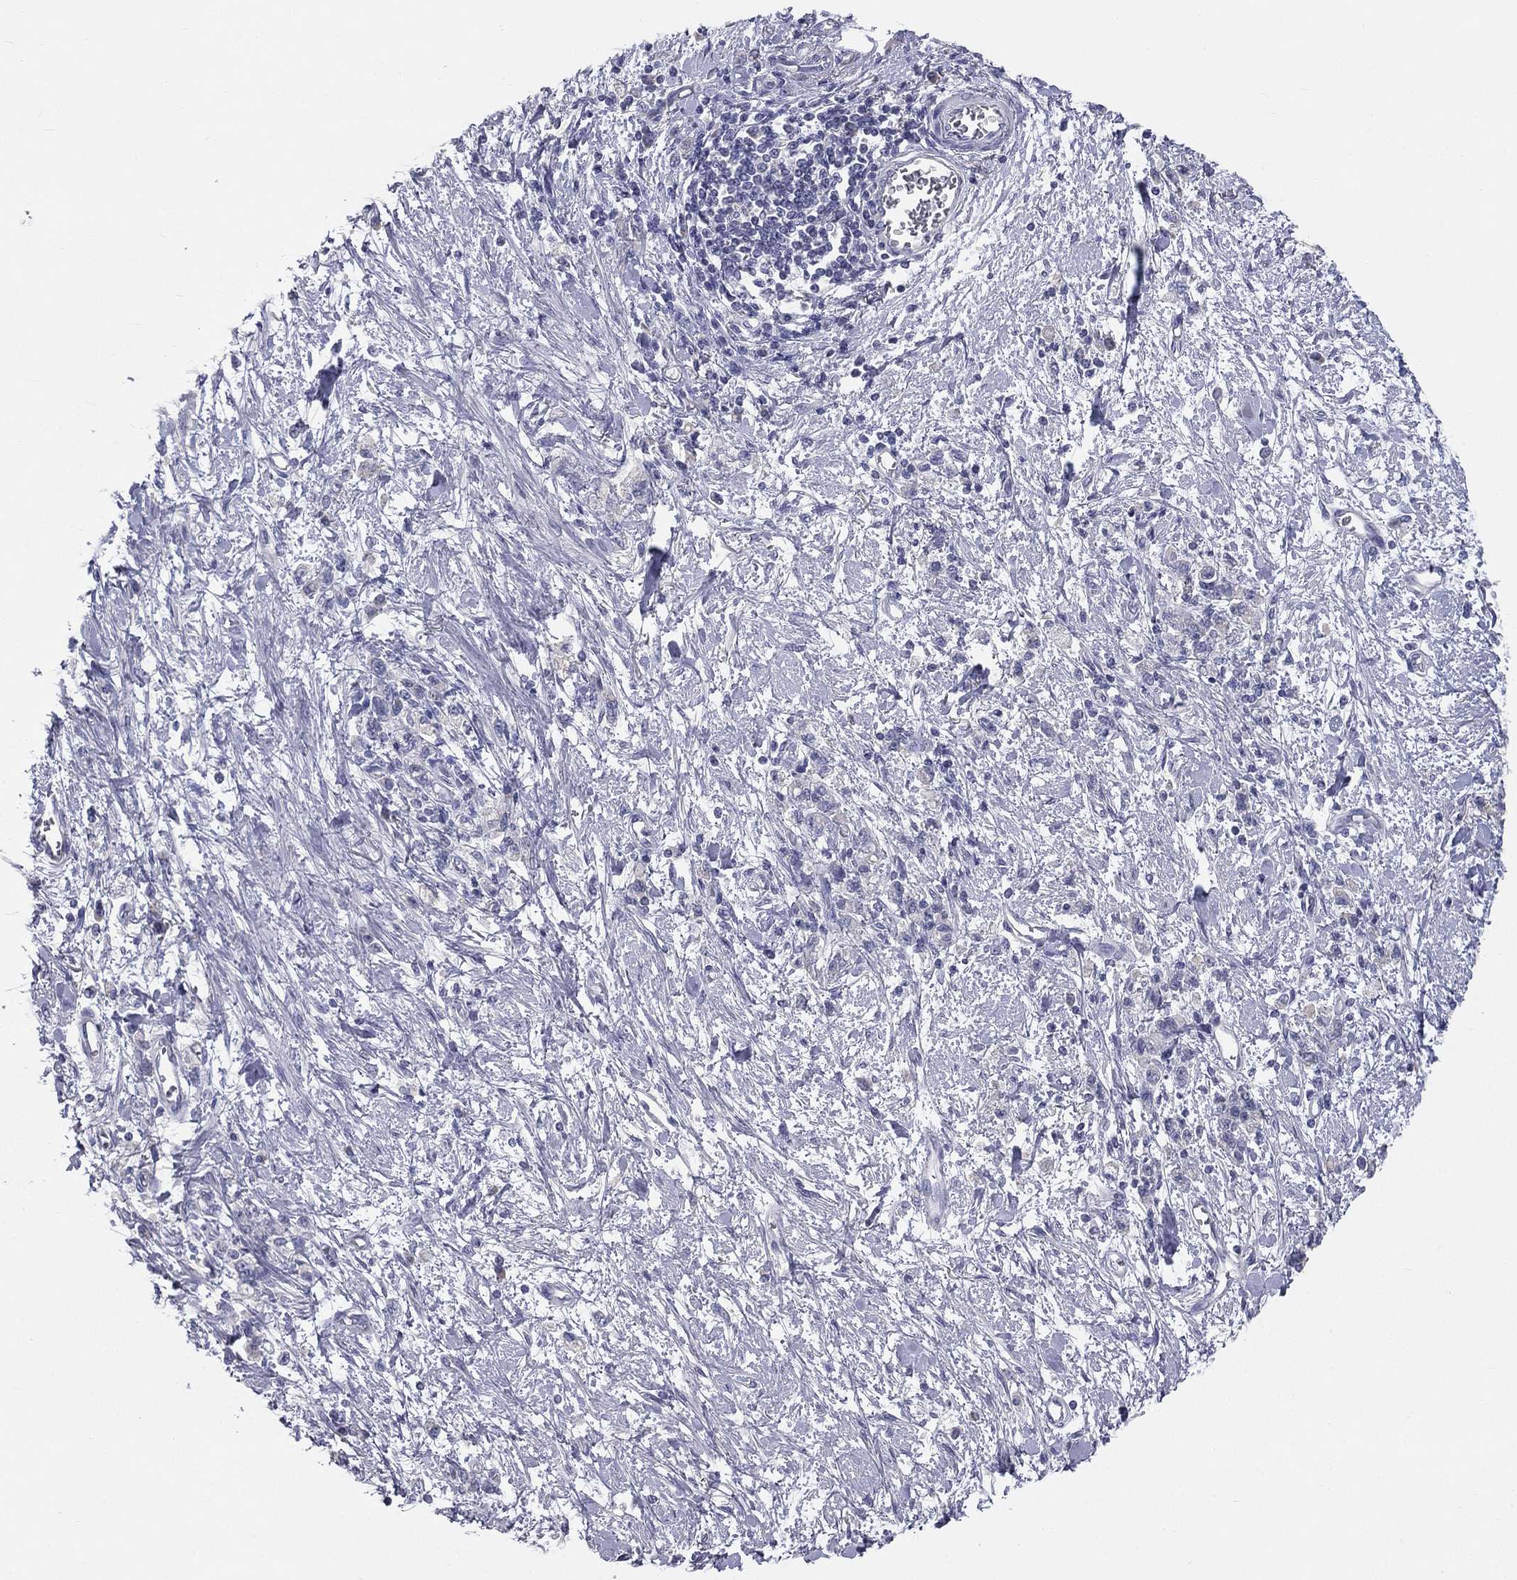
{"staining": {"intensity": "negative", "quantity": "none", "location": "none"}, "tissue": "stomach cancer", "cell_type": "Tumor cells", "image_type": "cancer", "snomed": [{"axis": "morphology", "description": "Adenocarcinoma, NOS"}, {"axis": "topography", "description": "Stomach"}], "caption": "A photomicrograph of stomach adenocarcinoma stained for a protein displays no brown staining in tumor cells. (Brightfield microscopy of DAB immunohistochemistry at high magnification).", "gene": "STK31", "patient": {"sex": "male", "age": 77}}